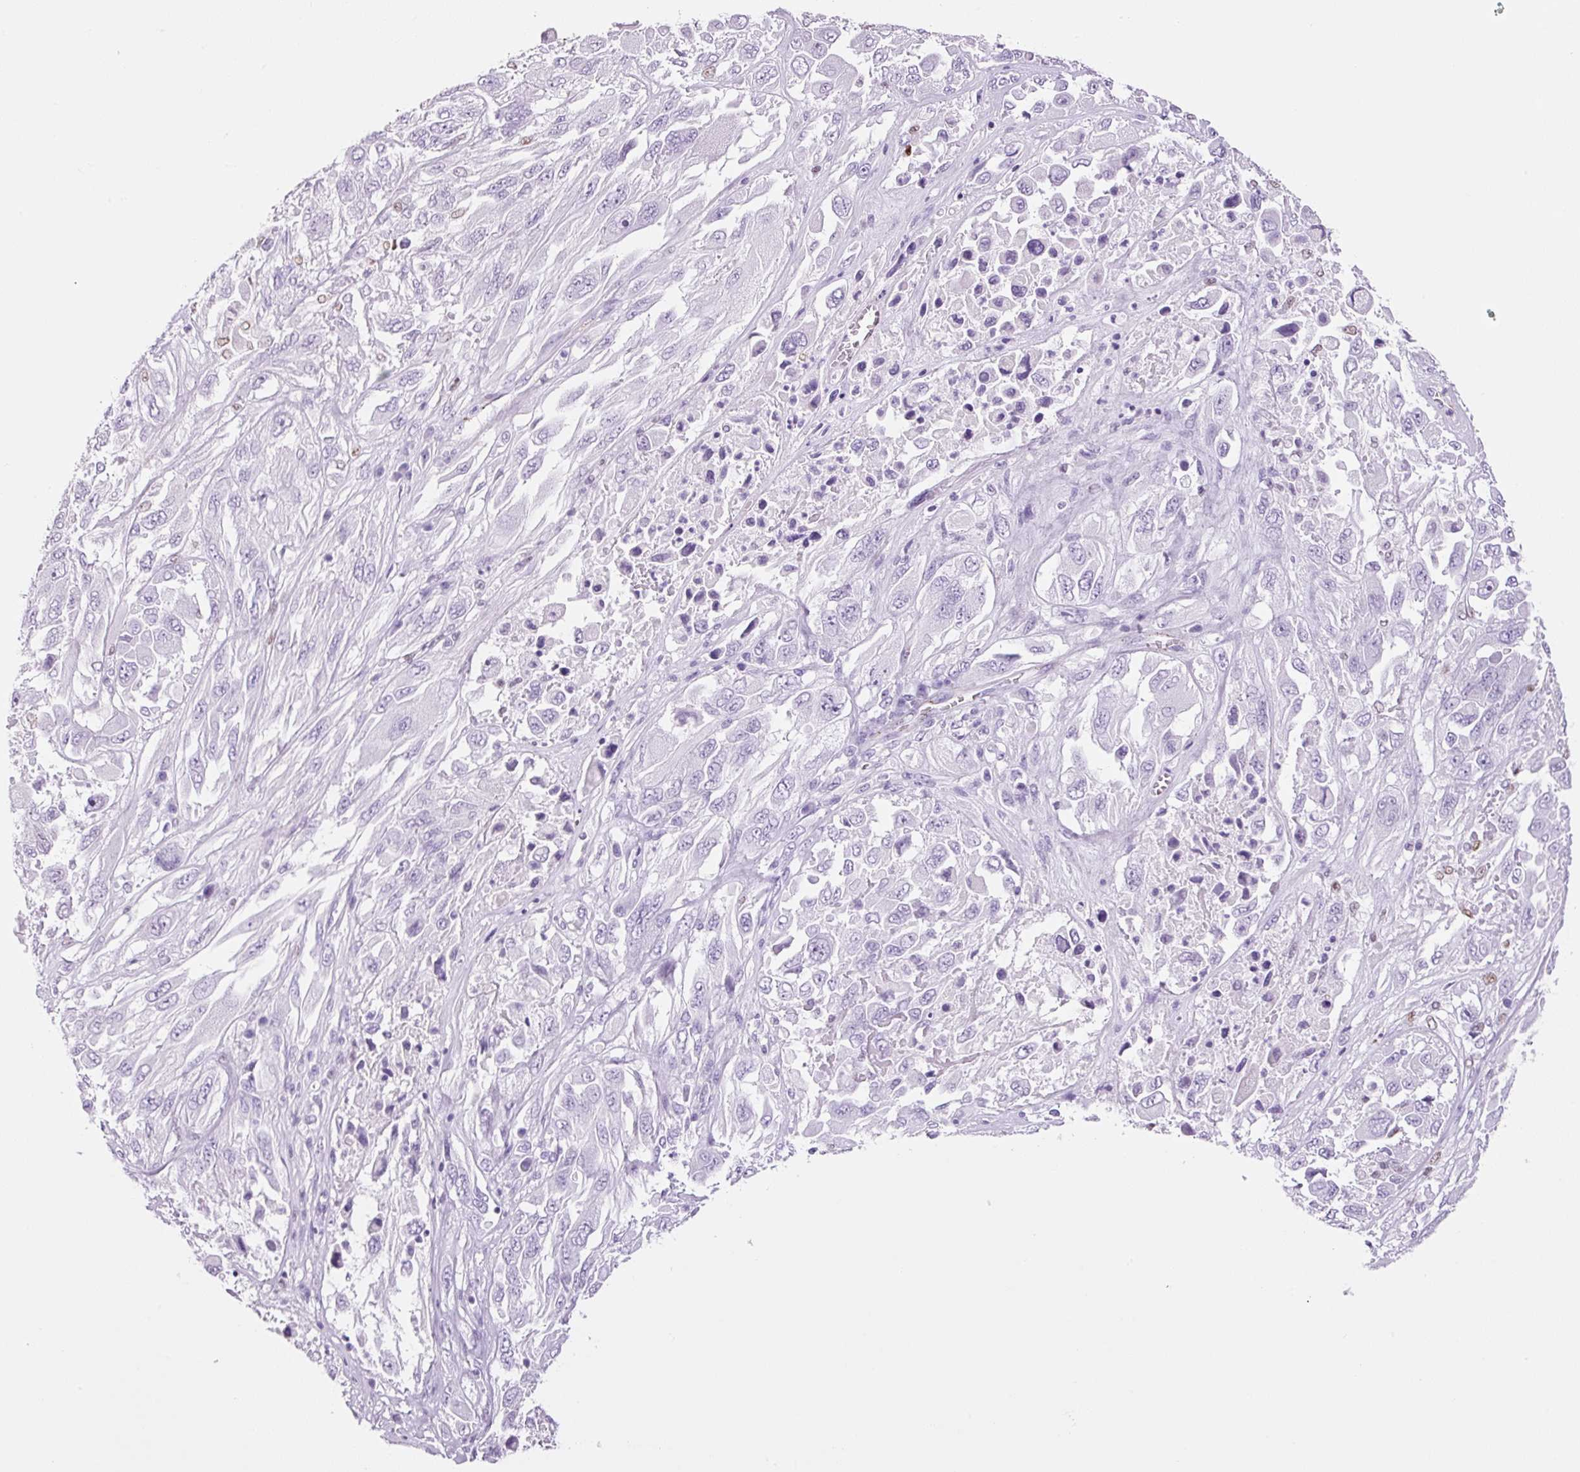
{"staining": {"intensity": "weak", "quantity": "<25%", "location": "nuclear"}, "tissue": "melanoma", "cell_type": "Tumor cells", "image_type": "cancer", "snomed": [{"axis": "morphology", "description": "Malignant melanoma, NOS"}, {"axis": "topography", "description": "Skin"}], "caption": "Image shows no significant protein staining in tumor cells of malignant melanoma. The staining was performed using DAB to visualize the protein expression in brown, while the nuclei were stained in blue with hematoxylin (Magnification: 20x).", "gene": "ADSS1", "patient": {"sex": "female", "age": 91}}